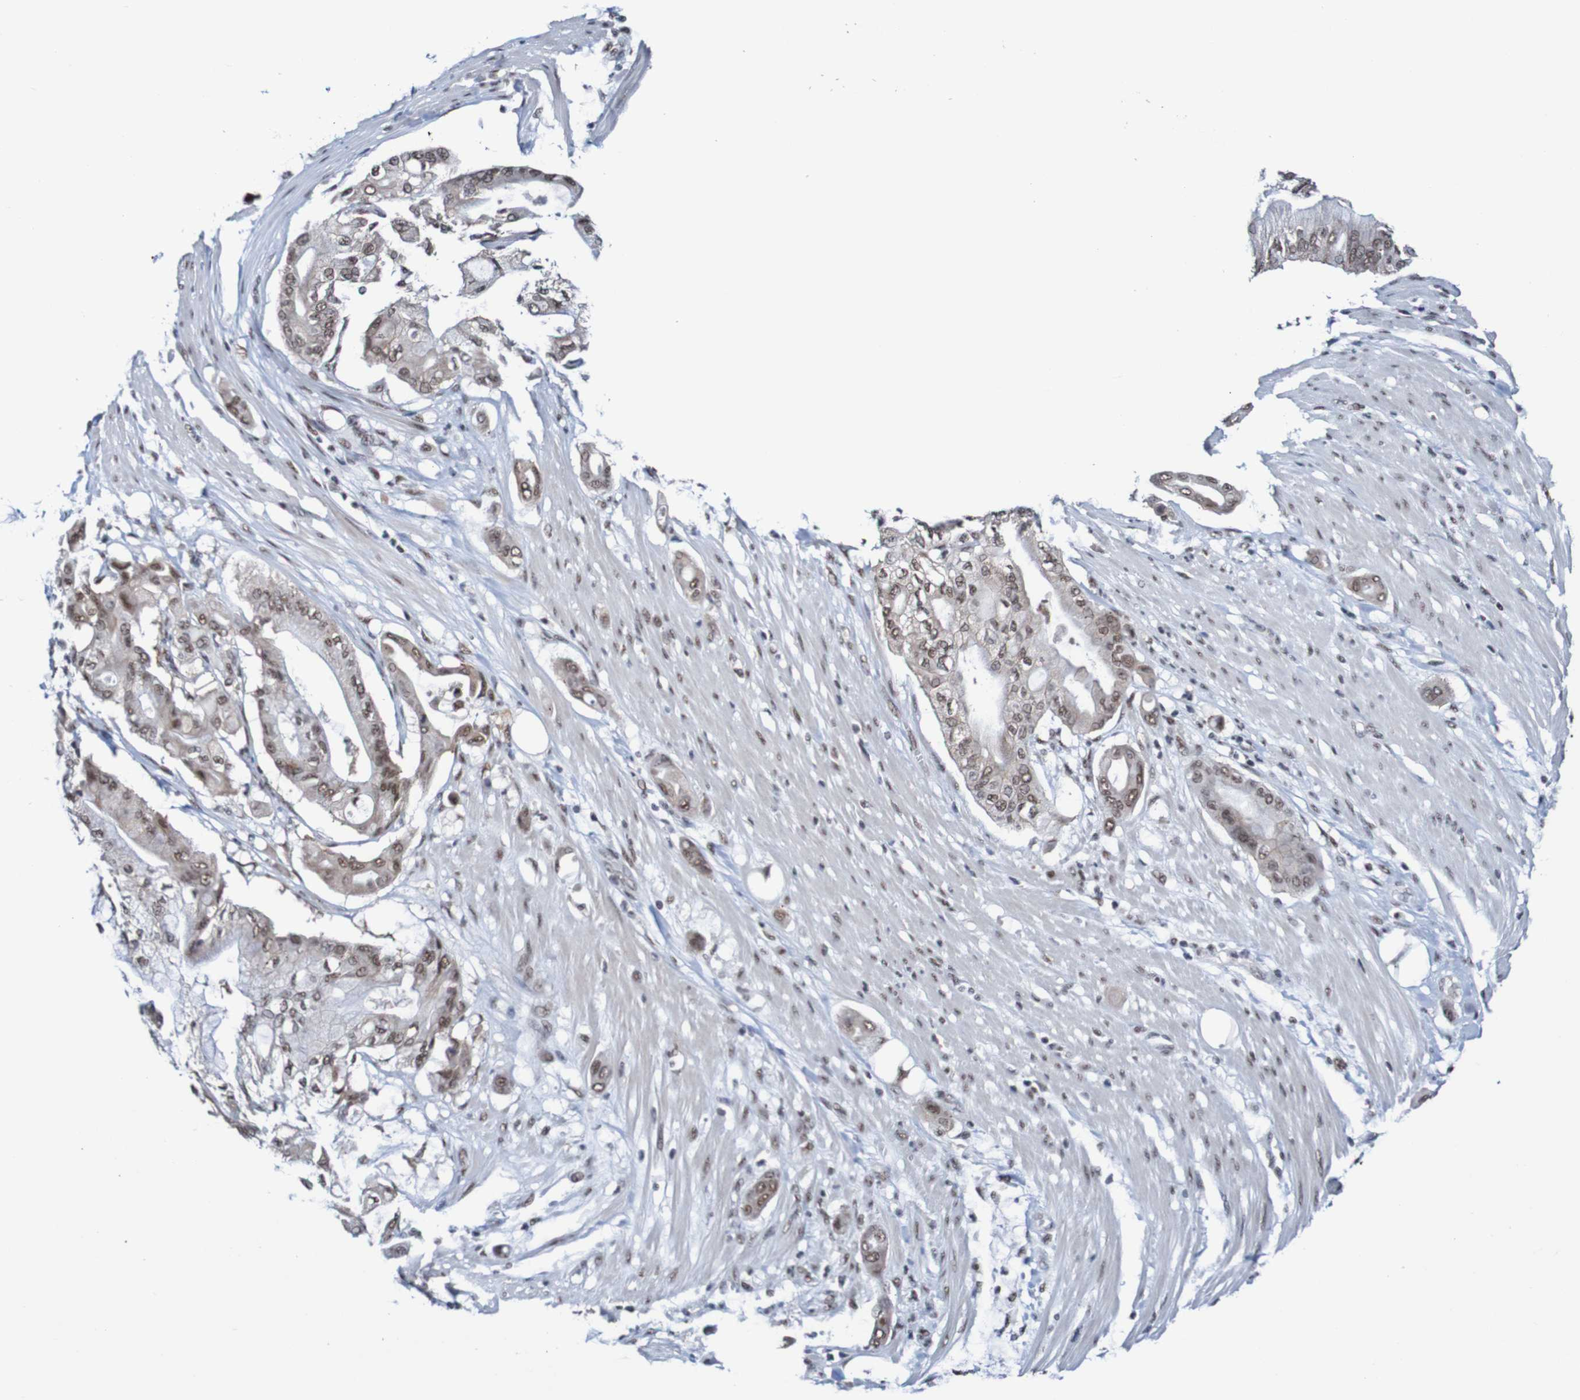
{"staining": {"intensity": "moderate", "quantity": "25%-75%", "location": "cytoplasmic/membranous,nuclear"}, "tissue": "pancreatic cancer", "cell_type": "Tumor cells", "image_type": "cancer", "snomed": [{"axis": "morphology", "description": "Adenocarcinoma, NOS"}, {"axis": "morphology", "description": "Adenocarcinoma, metastatic, NOS"}, {"axis": "topography", "description": "Lymph node"}, {"axis": "topography", "description": "Pancreas"}, {"axis": "topography", "description": "Duodenum"}], "caption": "Pancreatic metastatic adenocarcinoma was stained to show a protein in brown. There is medium levels of moderate cytoplasmic/membranous and nuclear staining in approximately 25%-75% of tumor cells. (Stains: DAB in brown, nuclei in blue, Microscopy: brightfield microscopy at high magnification).", "gene": "CDC5L", "patient": {"sex": "female", "age": 64}}